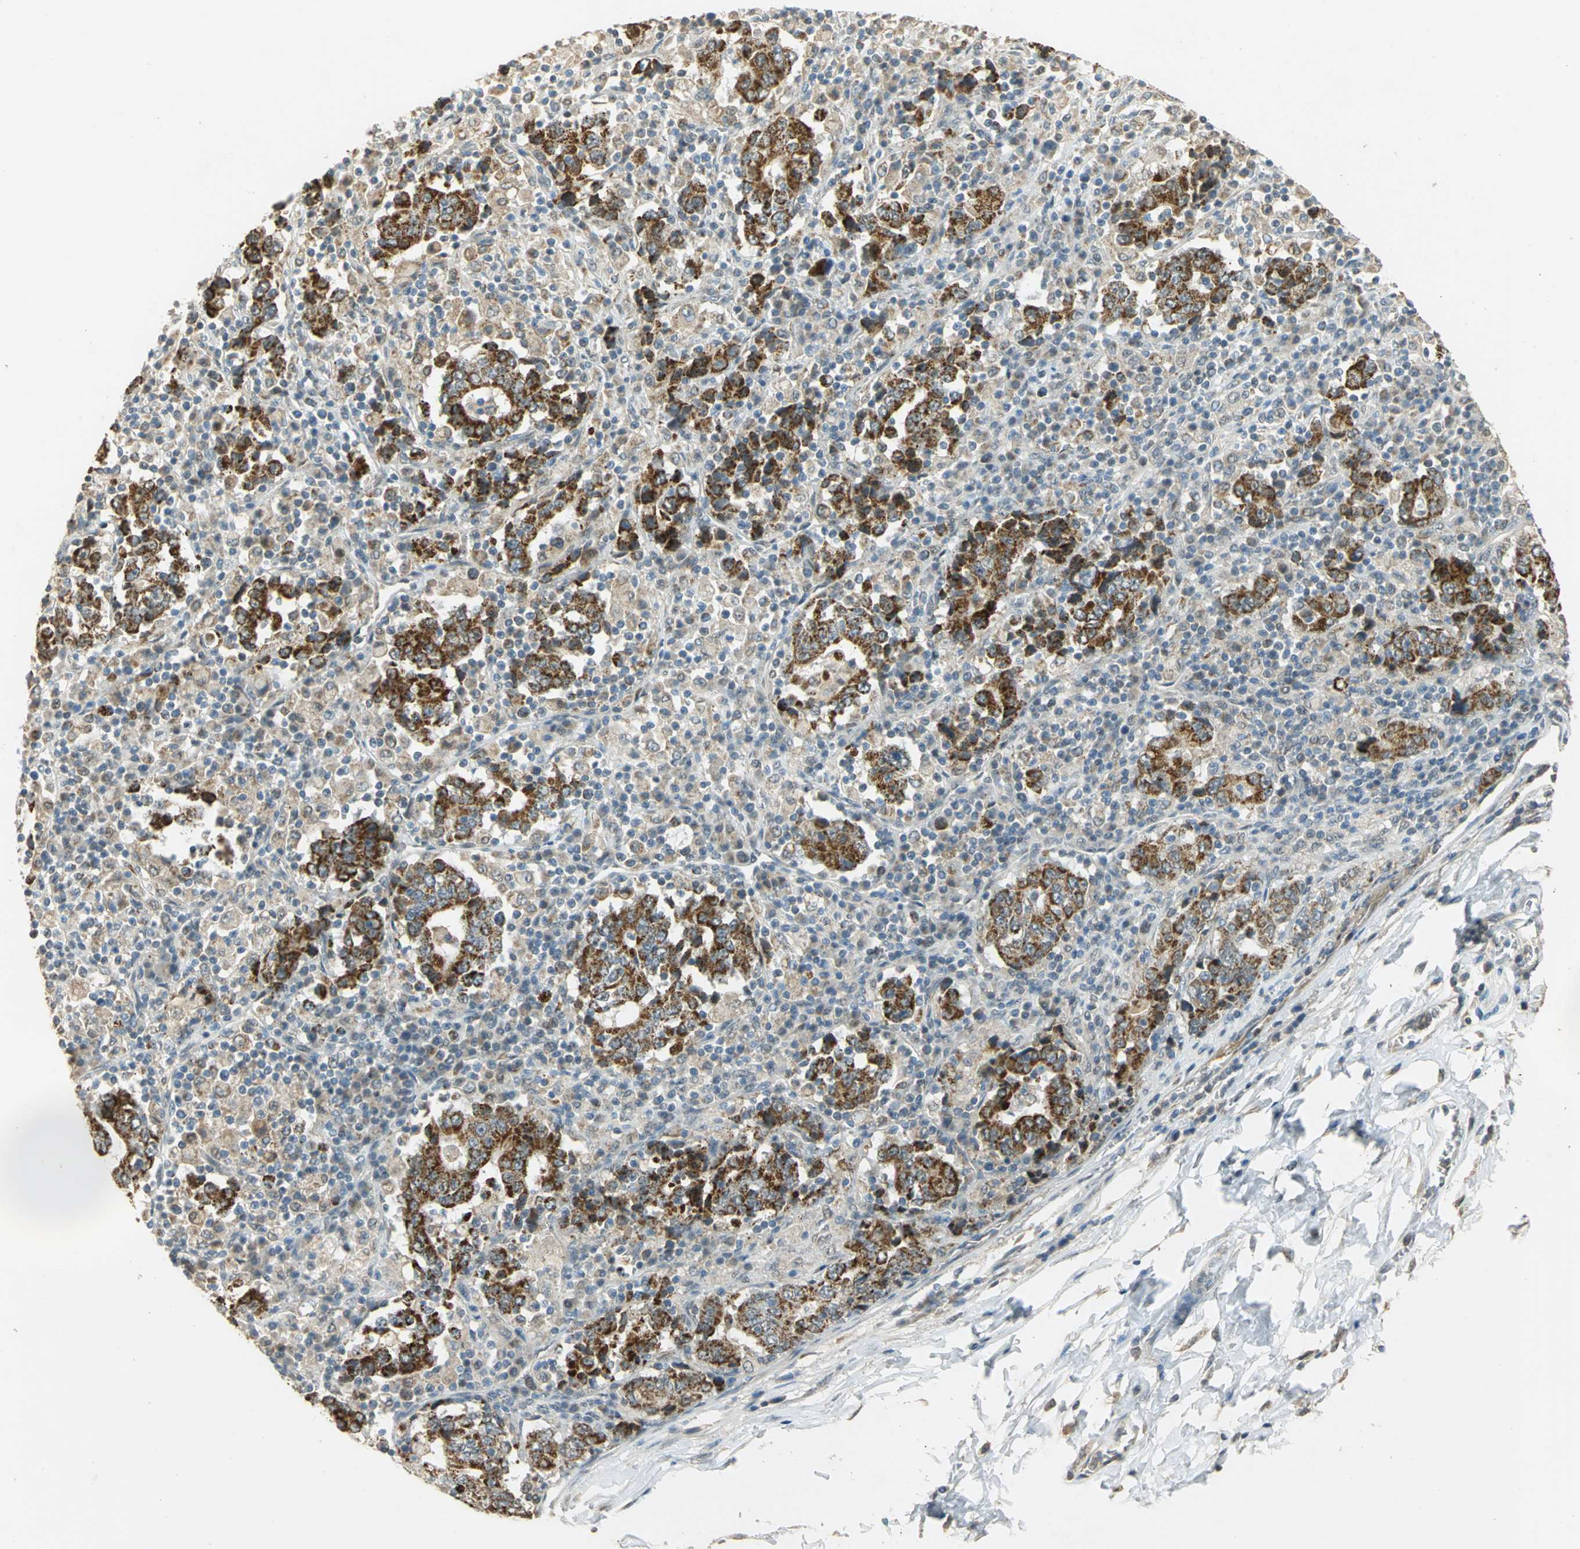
{"staining": {"intensity": "moderate", "quantity": ">75%", "location": "cytoplasmic/membranous"}, "tissue": "stomach cancer", "cell_type": "Tumor cells", "image_type": "cancer", "snomed": [{"axis": "morphology", "description": "Normal tissue, NOS"}, {"axis": "morphology", "description": "Adenocarcinoma, NOS"}, {"axis": "topography", "description": "Stomach, upper"}, {"axis": "topography", "description": "Stomach"}], "caption": "Human stomach cancer (adenocarcinoma) stained with a protein marker reveals moderate staining in tumor cells.", "gene": "HDHD5", "patient": {"sex": "male", "age": 59}}